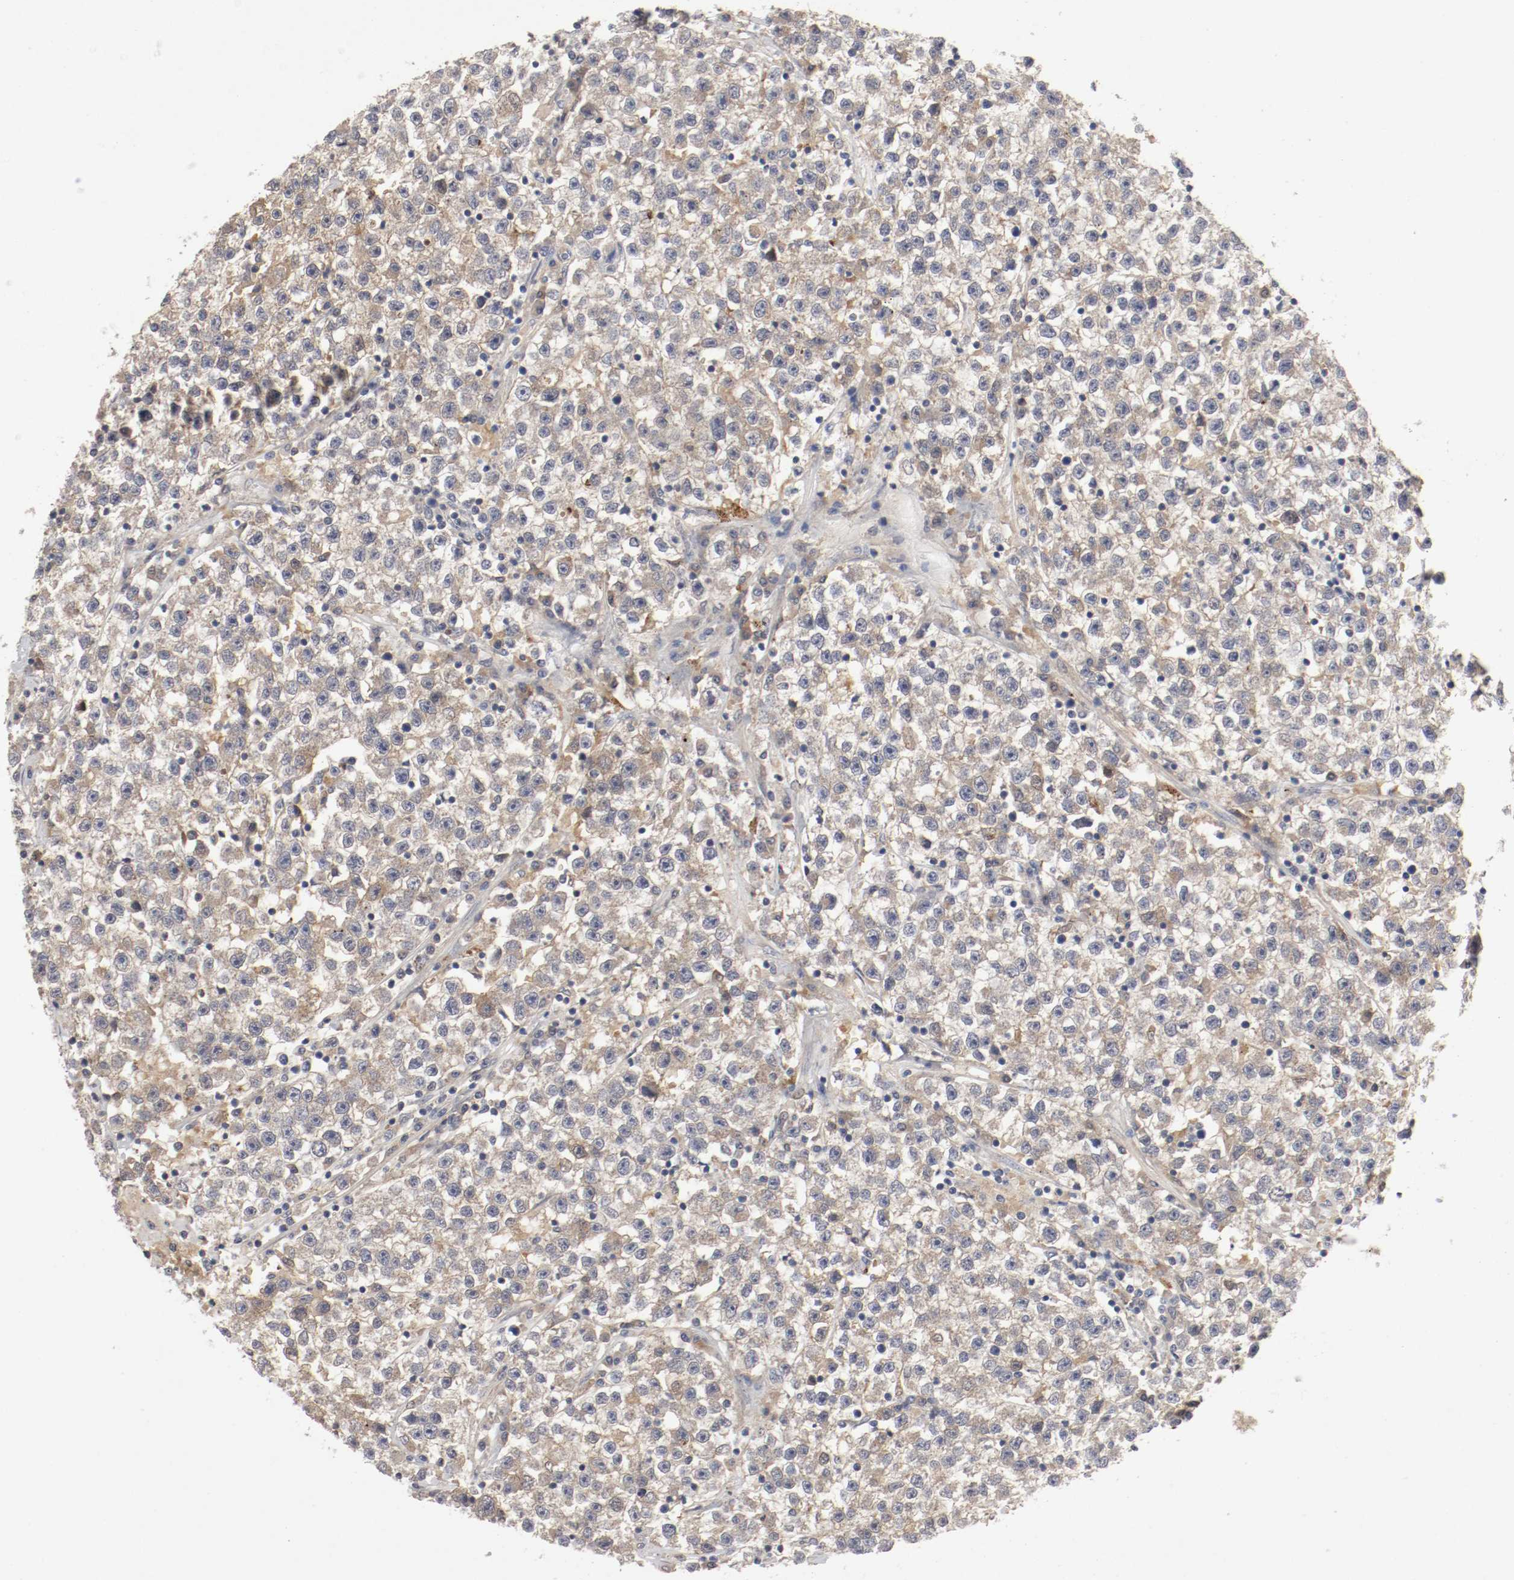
{"staining": {"intensity": "weak", "quantity": ">75%", "location": "cytoplasmic/membranous"}, "tissue": "testis cancer", "cell_type": "Tumor cells", "image_type": "cancer", "snomed": [{"axis": "morphology", "description": "Seminoma, NOS"}, {"axis": "topography", "description": "Testis"}], "caption": "High-magnification brightfield microscopy of testis seminoma stained with DAB (brown) and counterstained with hematoxylin (blue). tumor cells exhibit weak cytoplasmic/membranous staining is appreciated in approximately>75% of cells. Nuclei are stained in blue.", "gene": "REN", "patient": {"sex": "male", "age": 22}}